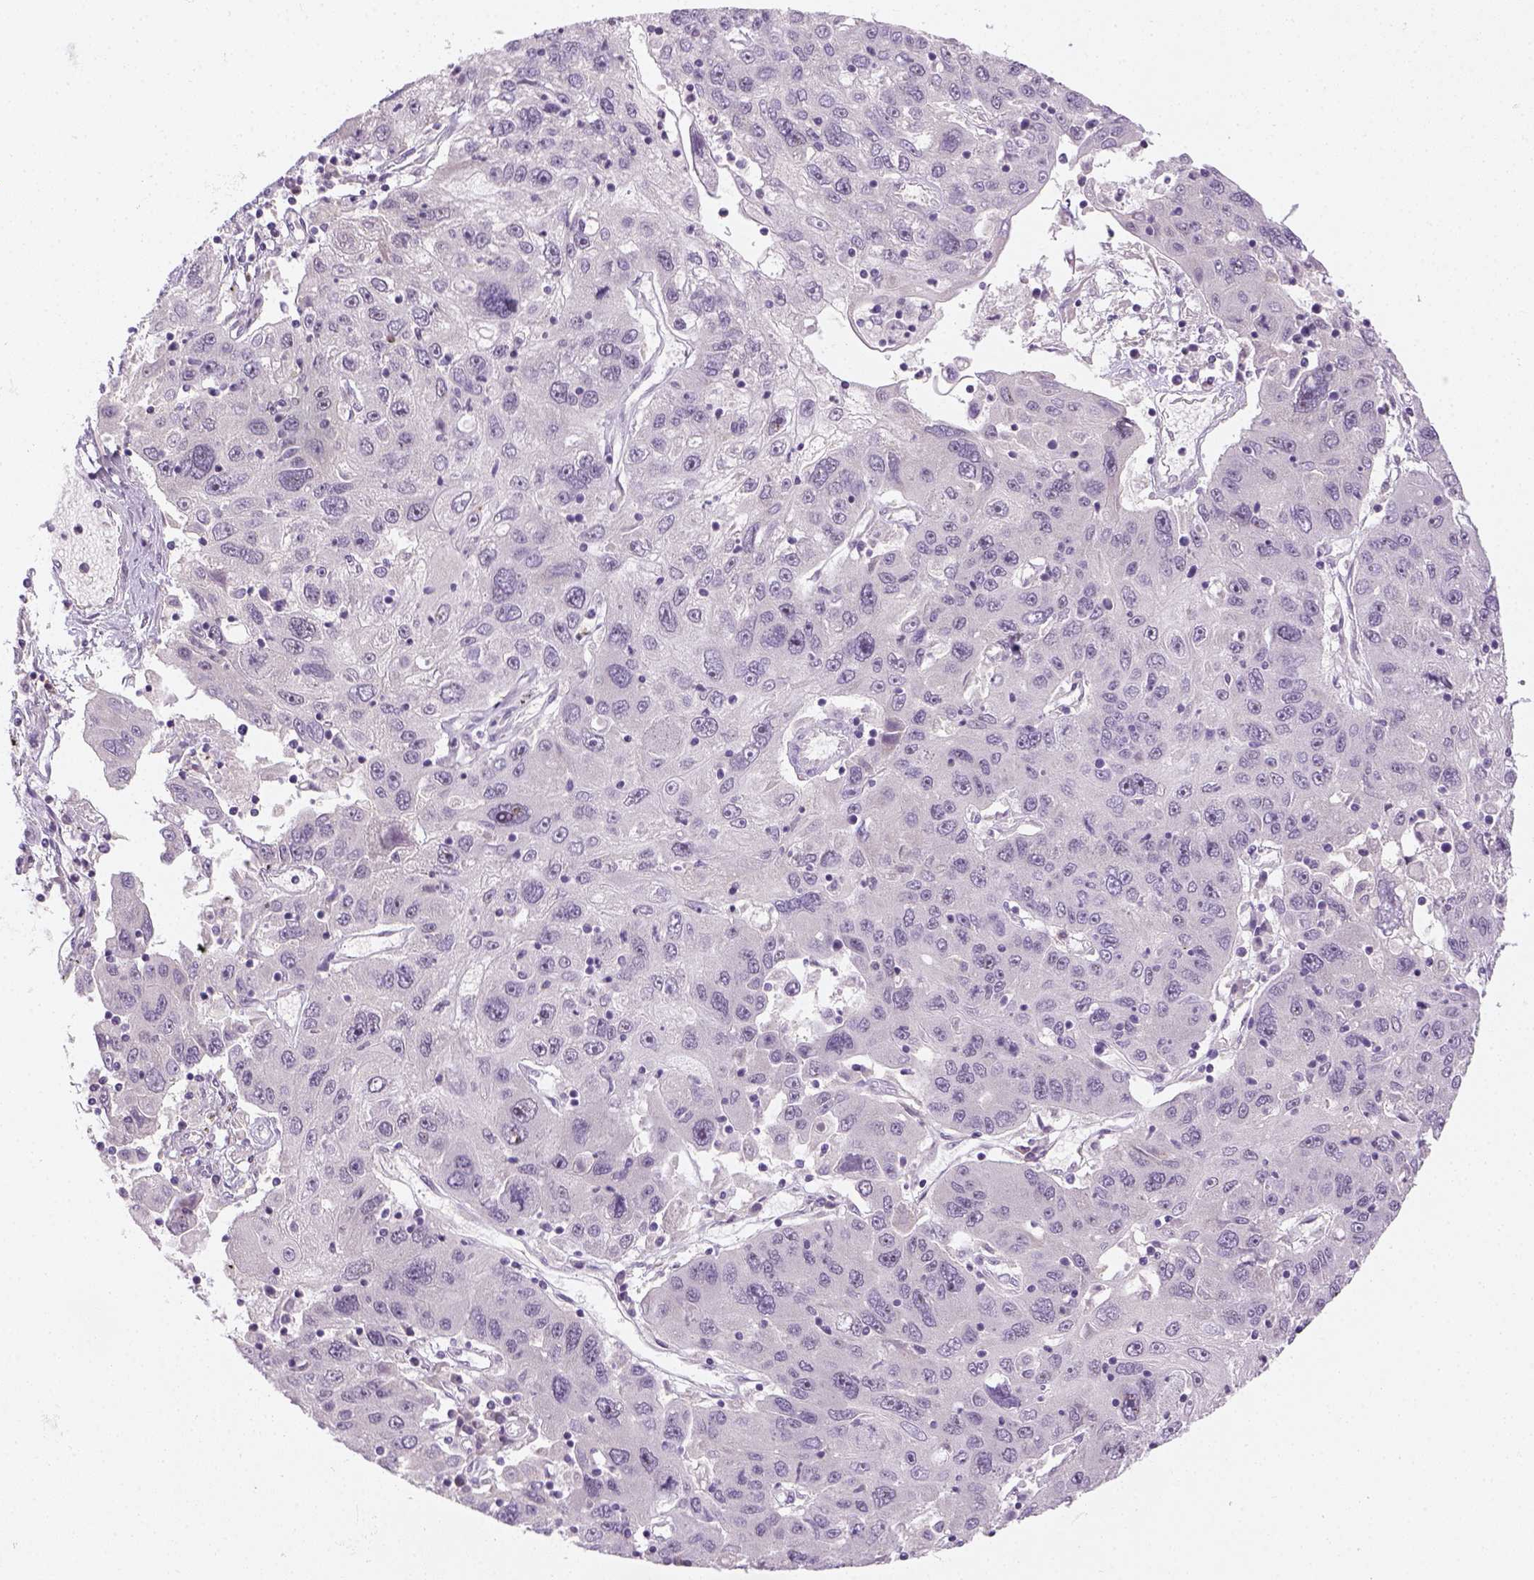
{"staining": {"intensity": "negative", "quantity": "none", "location": "none"}, "tissue": "stomach cancer", "cell_type": "Tumor cells", "image_type": "cancer", "snomed": [{"axis": "morphology", "description": "Adenocarcinoma, NOS"}, {"axis": "topography", "description": "Stomach"}], "caption": "Tumor cells show no significant expression in stomach cancer (adenocarcinoma).", "gene": "MAGEB3", "patient": {"sex": "male", "age": 56}}